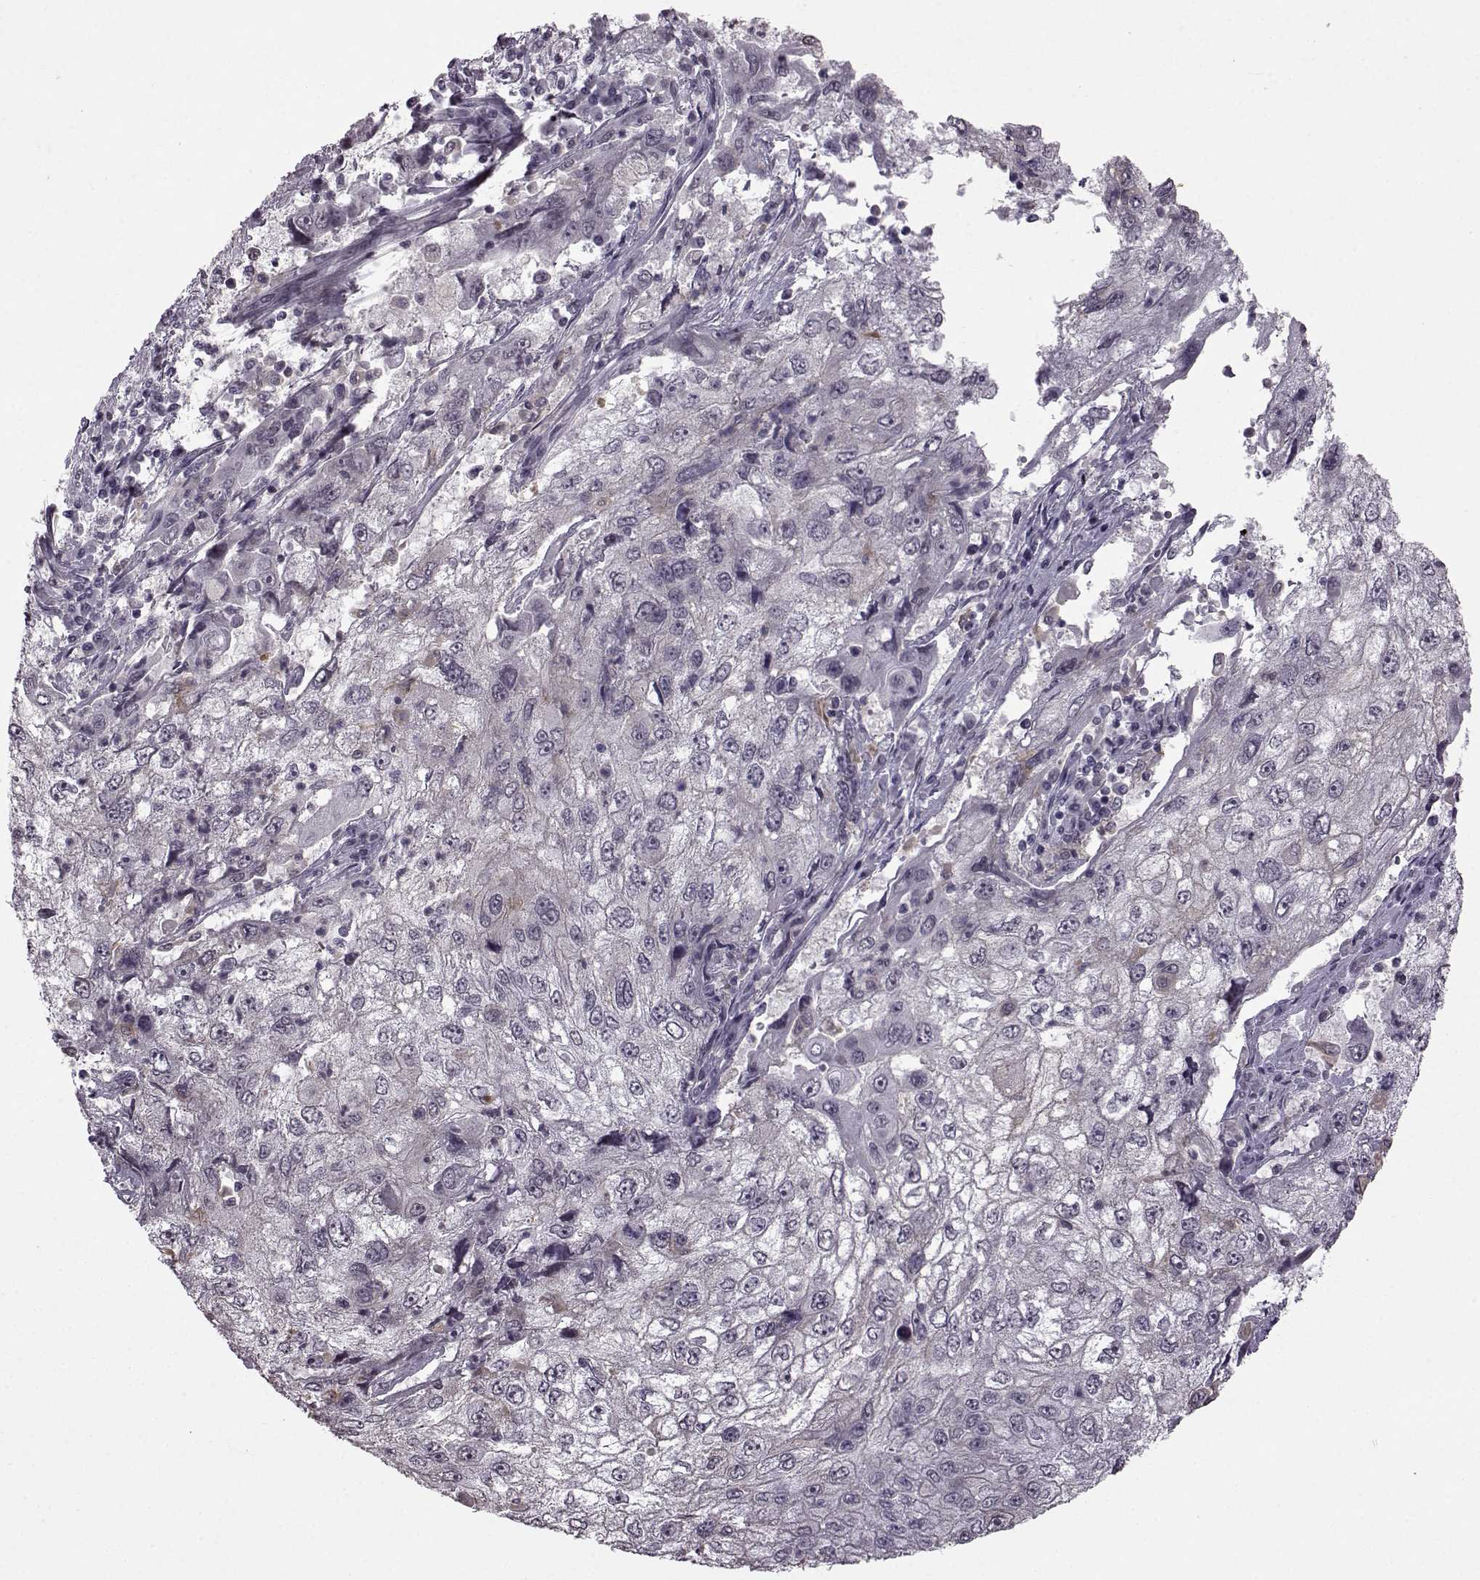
{"staining": {"intensity": "negative", "quantity": "none", "location": "none"}, "tissue": "cervical cancer", "cell_type": "Tumor cells", "image_type": "cancer", "snomed": [{"axis": "morphology", "description": "Squamous cell carcinoma, NOS"}, {"axis": "topography", "description": "Cervix"}], "caption": "Tumor cells are negative for brown protein staining in cervical cancer (squamous cell carcinoma). (DAB (3,3'-diaminobenzidine) IHC visualized using brightfield microscopy, high magnification).", "gene": "SLC28A2", "patient": {"sex": "female", "age": 36}}